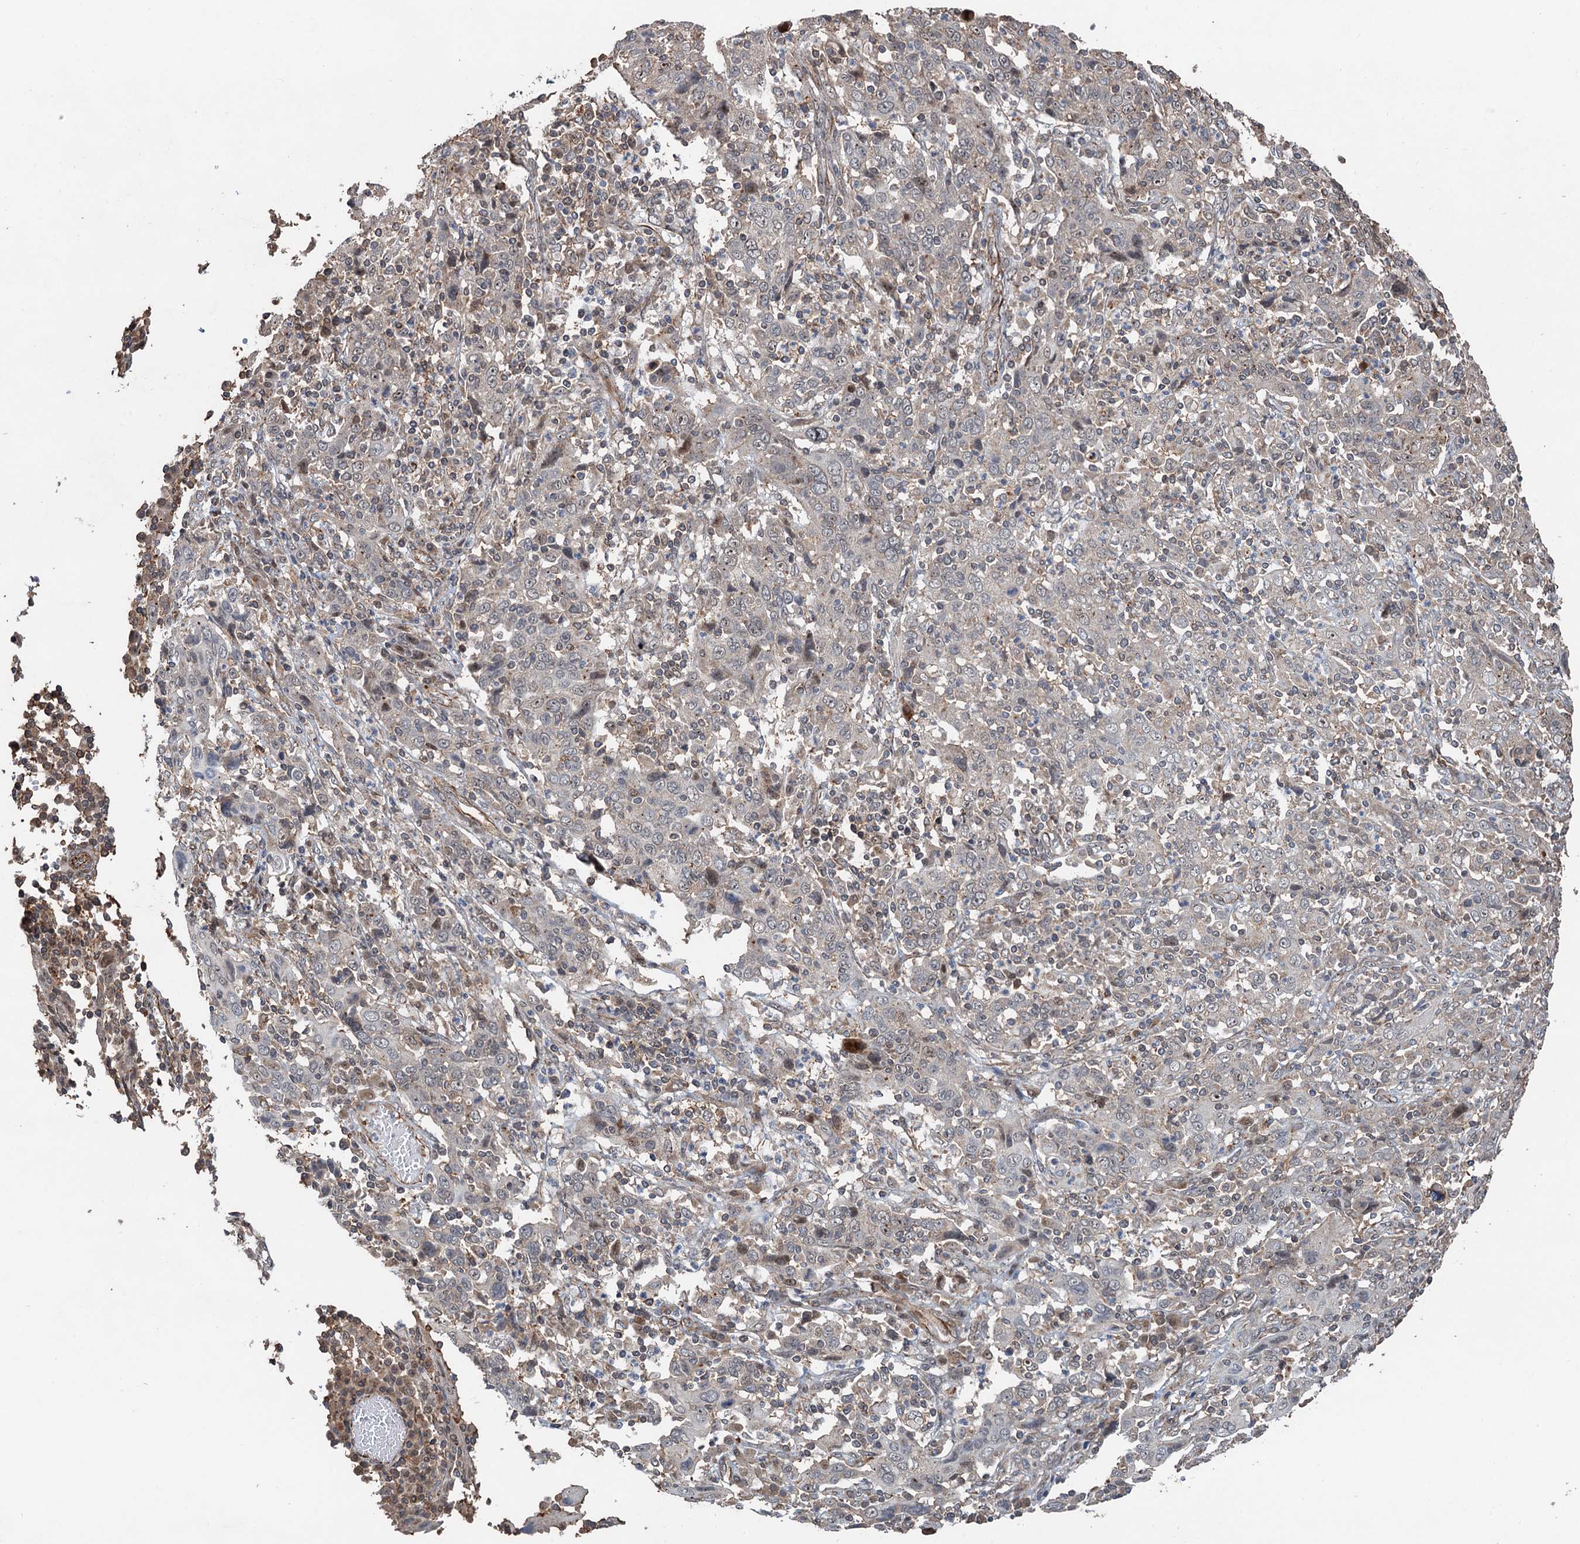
{"staining": {"intensity": "negative", "quantity": "none", "location": "none"}, "tissue": "cervical cancer", "cell_type": "Tumor cells", "image_type": "cancer", "snomed": [{"axis": "morphology", "description": "Squamous cell carcinoma, NOS"}, {"axis": "topography", "description": "Cervix"}], "caption": "A histopathology image of squamous cell carcinoma (cervical) stained for a protein displays no brown staining in tumor cells.", "gene": "TMA16", "patient": {"sex": "female", "age": 46}}